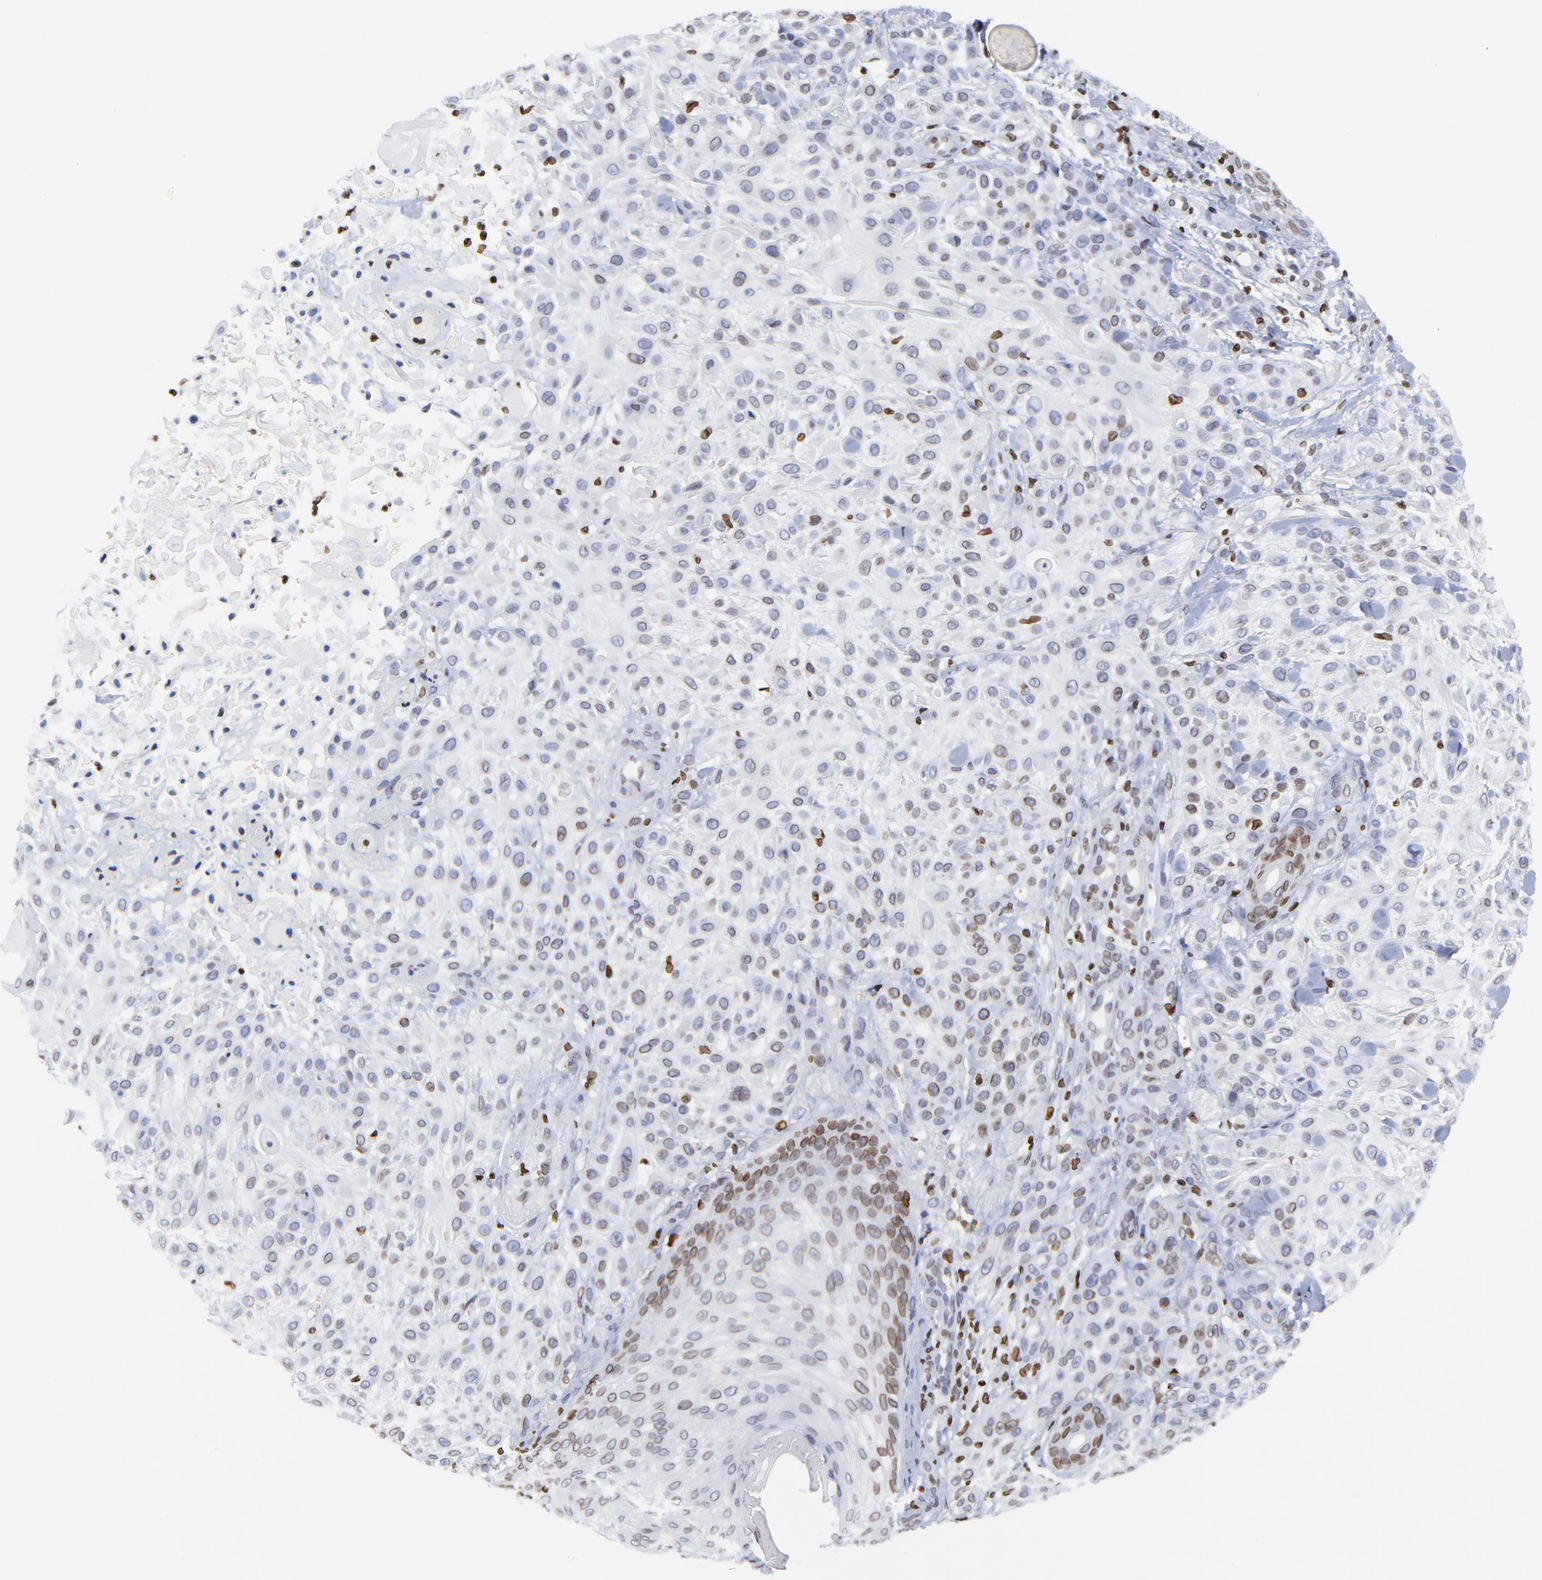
{"staining": {"intensity": "weak", "quantity": "<25%", "location": "cytoplasmic/membranous,nuclear"}, "tissue": "skin cancer", "cell_type": "Tumor cells", "image_type": "cancer", "snomed": [{"axis": "morphology", "description": "Squamous cell carcinoma, NOS"}, {"axis": "topography", "description": "Skin"}], "caption": "An immunohistochemistry (IHC) image of skin cancer is shown. There is no staining in tumor cells of skin cancer.", "gene": "THAP7", "patient": {"sex": "female", "age": 42}}